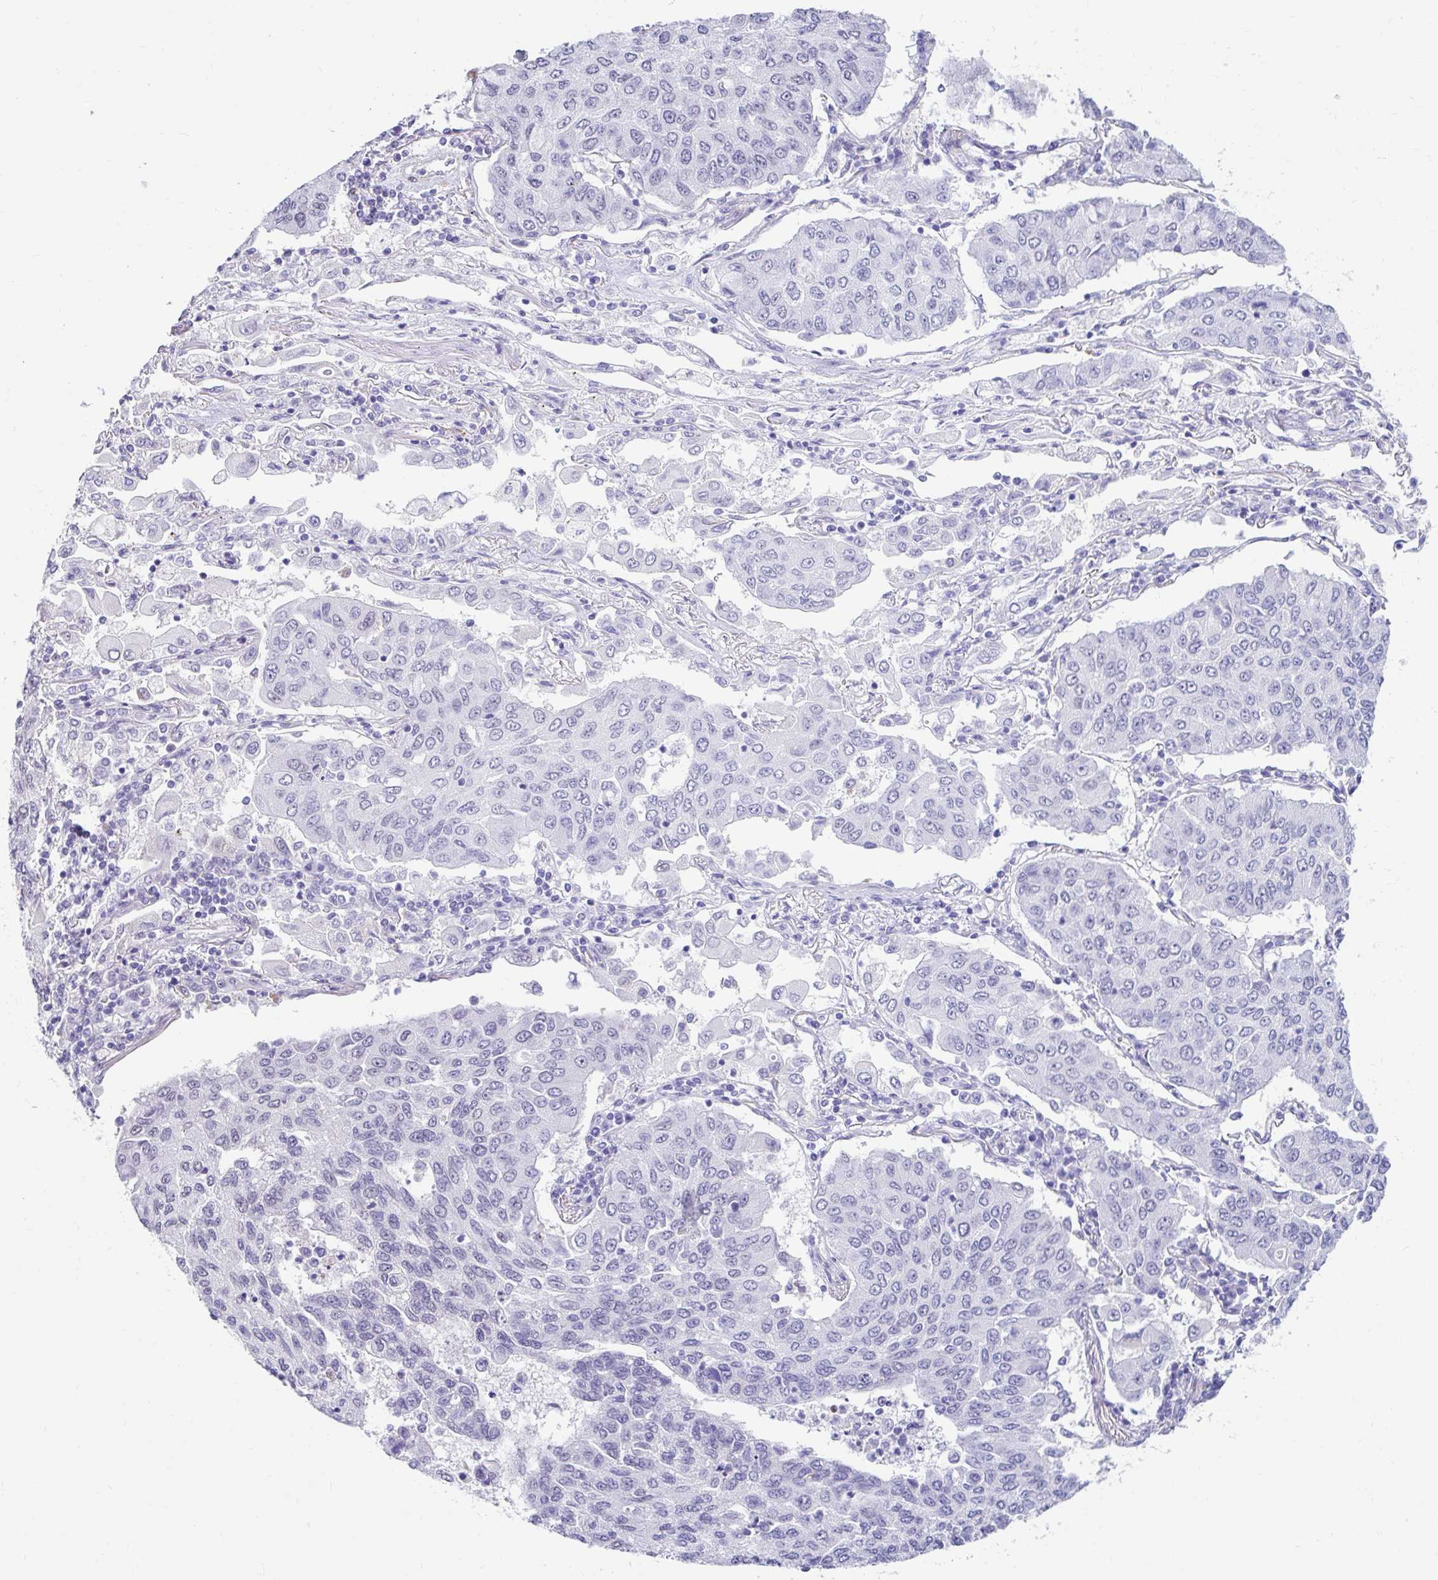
{"staining": {"intensity": "negative", "quantity": "none", "location": "none"}, "tissue": "lung cancer", "cell_type": "Tumor cells", "image_type": "cancer", "snomed": [{"axis": "morphology", "description": "Squamous cell carcinoma, NOS"}, {"axis": "topography", "description": "Lung"}], "caption": "DAB (3,3'-diaminobenzidine) immunohistochemical staining of lung cancer (squamous cell carcinoma) exhibits no significant expression in tumor cells.", "gene": "DCAF17", "patient": {"sex": "male", "age": 74}}